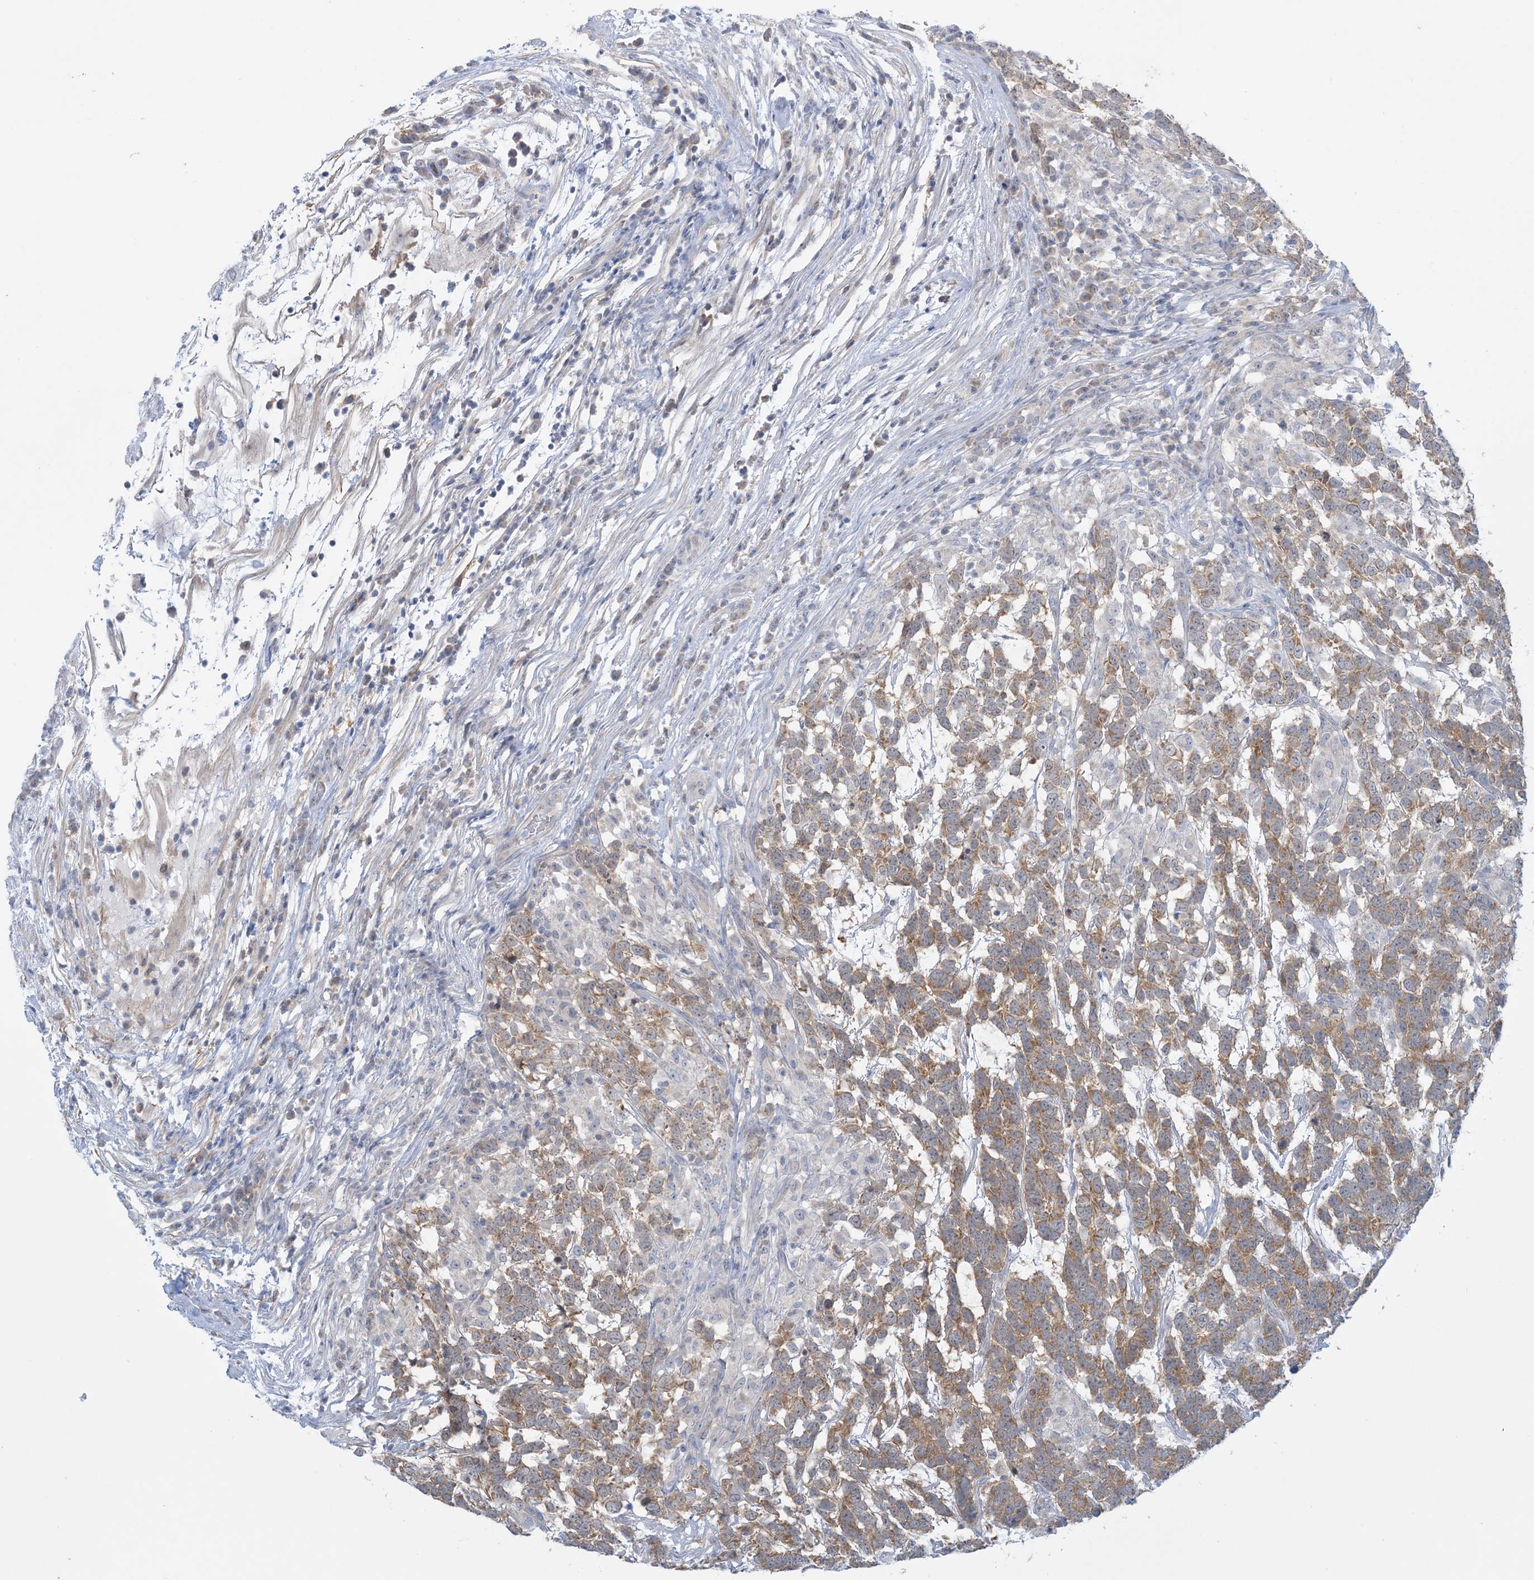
{"staining": {"intensity": "moderate", "quantity": ">75%", "location": "cytoplasmic/membranous"}, "tissue": "testis cancer", "cell_type": "Tumor cells", "image_type": "cancer", "snomed": [{"axis": "morphology", "description": "Carcinoma, Embryonal, NOS"}, {"axis": "topography", "description": "Testis"}], "caption": "The immunohistochemical stain shows moderate cytoplasmic/membranous staining in tumor cells of testis cancer tissue.", "gene": "MRPS18A", "patient": {"sex": "male", "age": 26}}